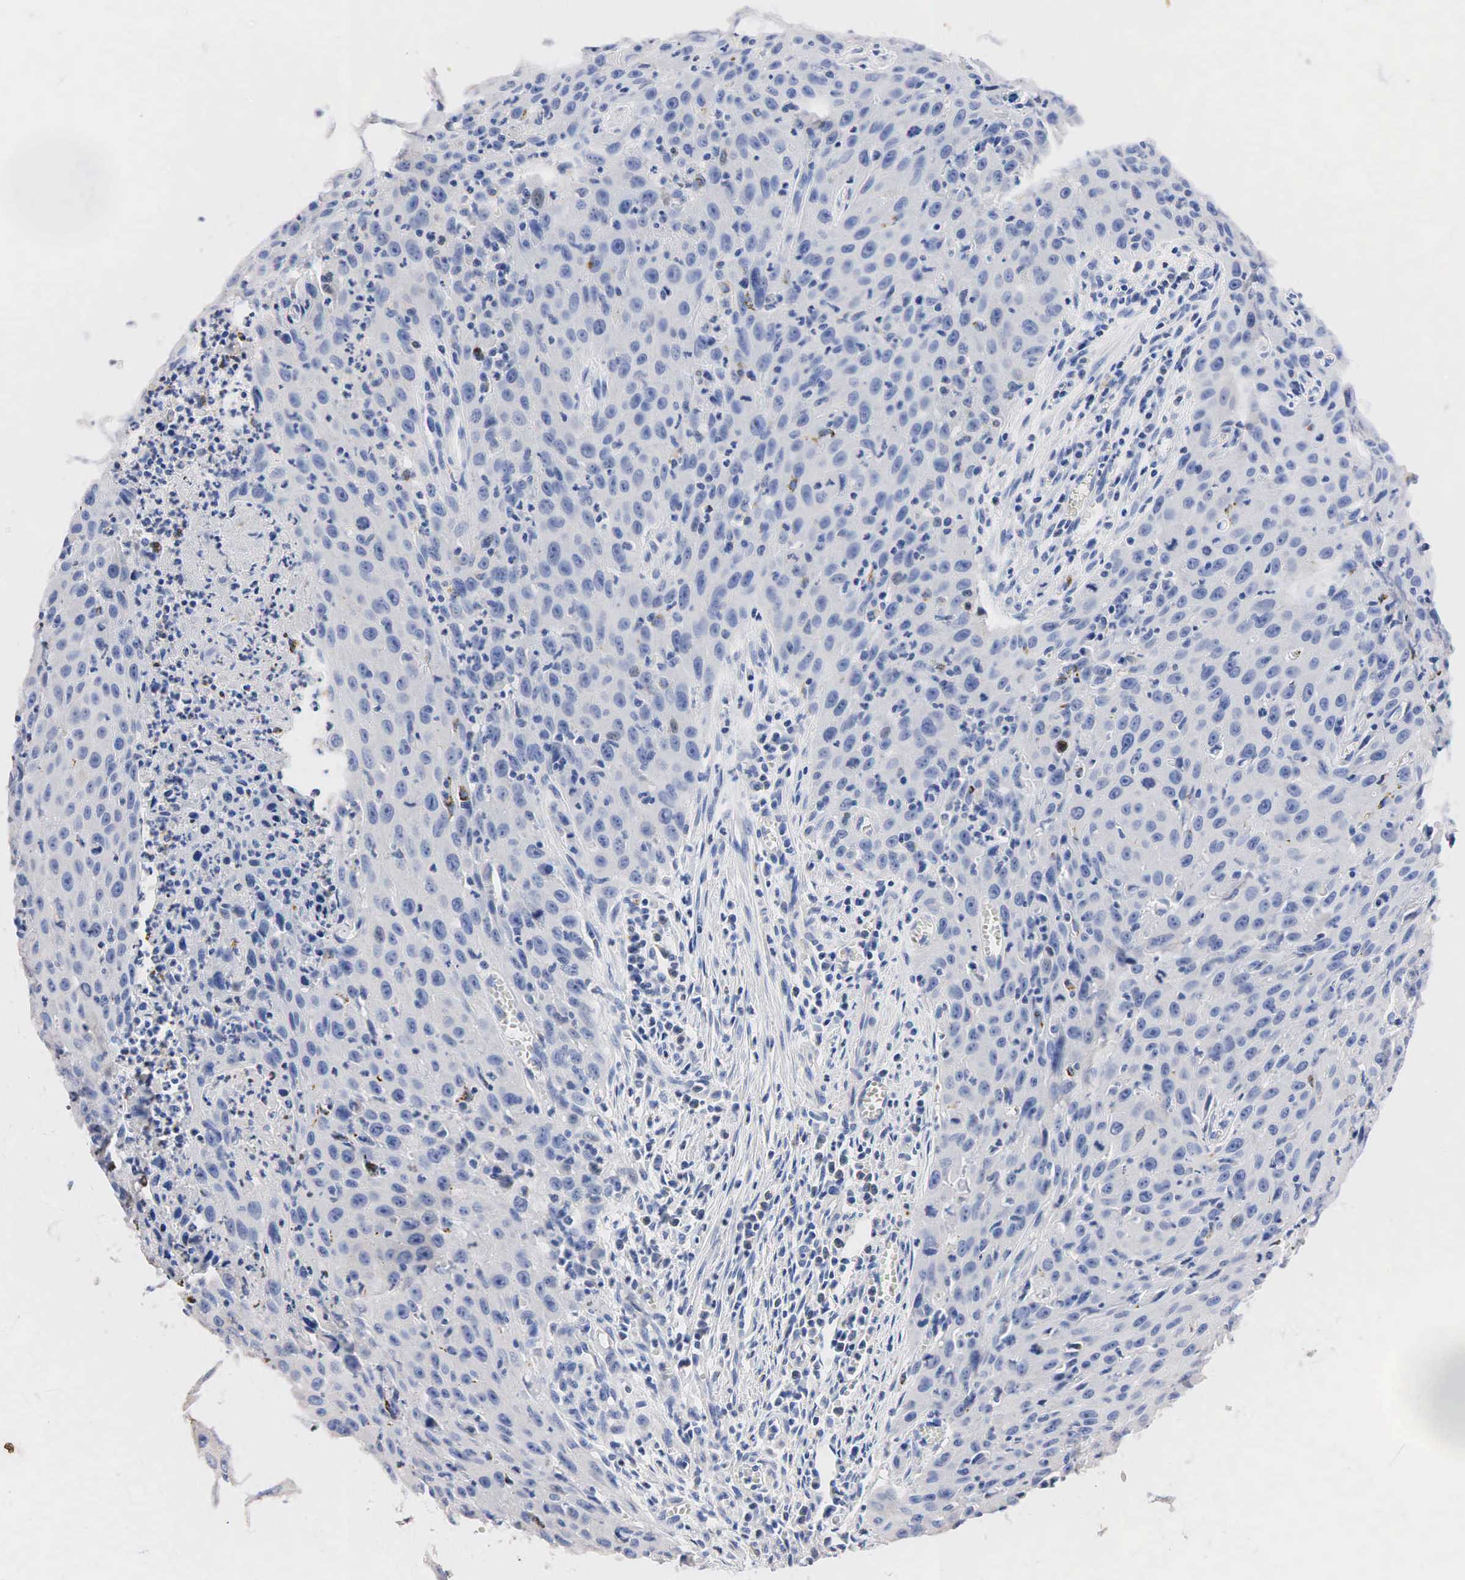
{"staining": {"intensity": "negative", "quantity": "none", "location": "none"}, "tissue": "urothelial cancer", "cell_type": "Tumor cells", "image_type": "cancer", "snomed": [{"axis": "morphology", "description": "Urothelial carcinoma, High grade"}, {"axis": "topography", "description": "Urinary bladder"}], "caption": "Immunohistochemical staining of urothelial cancer reveals no significant expression in tumor cells.", "gene": "SYP", "patient": {"sex": "male", "age": 66}}